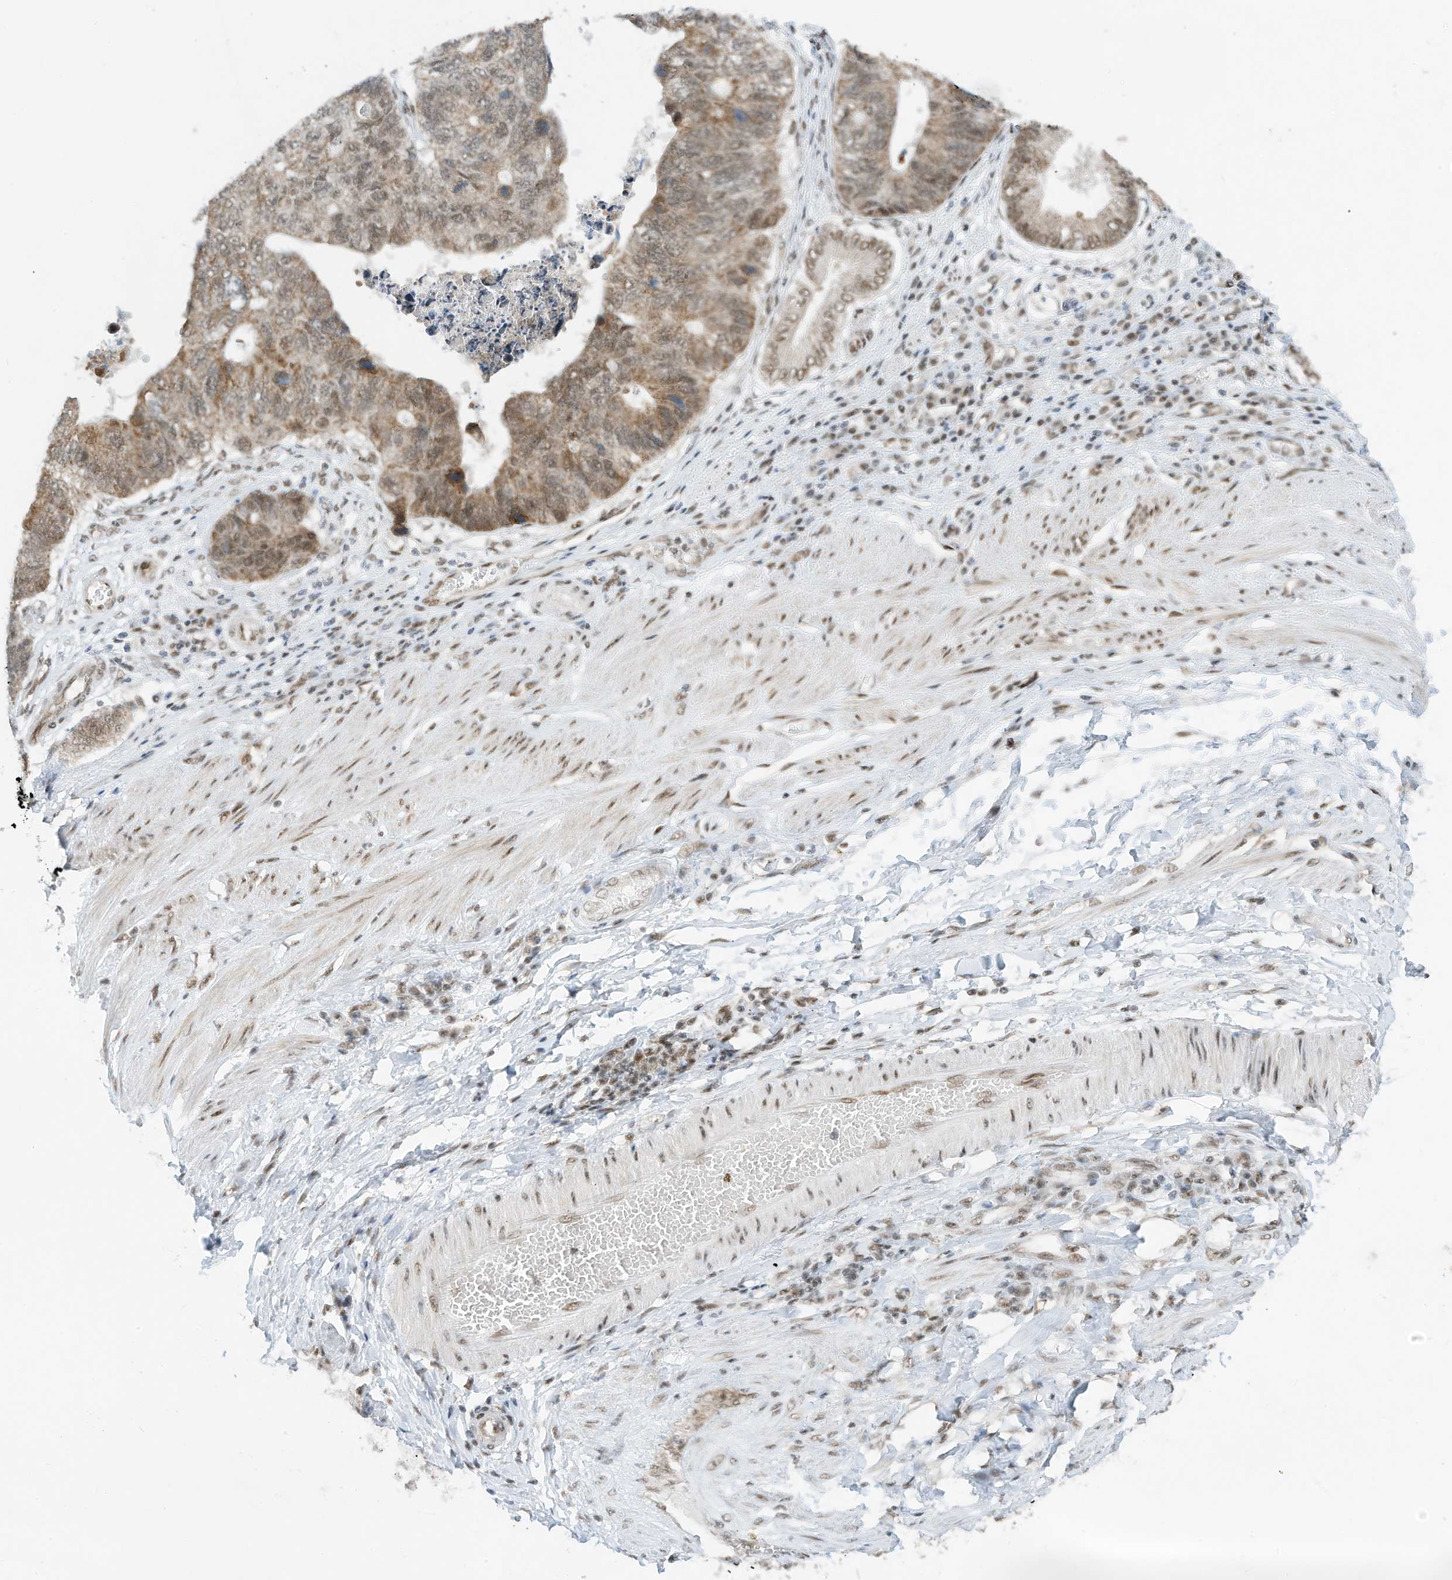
{"staining": {"intensity": "moderate", "quantity": ">75%", "location": "cytoplasmic/membranous,nuclear"}, "tissue": "stomach cancer", "cell_type": "Tumor cells", "image_type": "cancer", "snomed": [{"axis": "morphology", "description": "Adenocarcinoma, NOS"}, {"axis": "topography", "description": "Stomach"}], "caption": "Tumor cells display medium levels of moderate cytoplasmic/membranous and nuclear staining in approximately >75% of cells in human stomach cancer.", "gene": "AURKAIP1", "patient": {"sex": "male", "age": 59}}